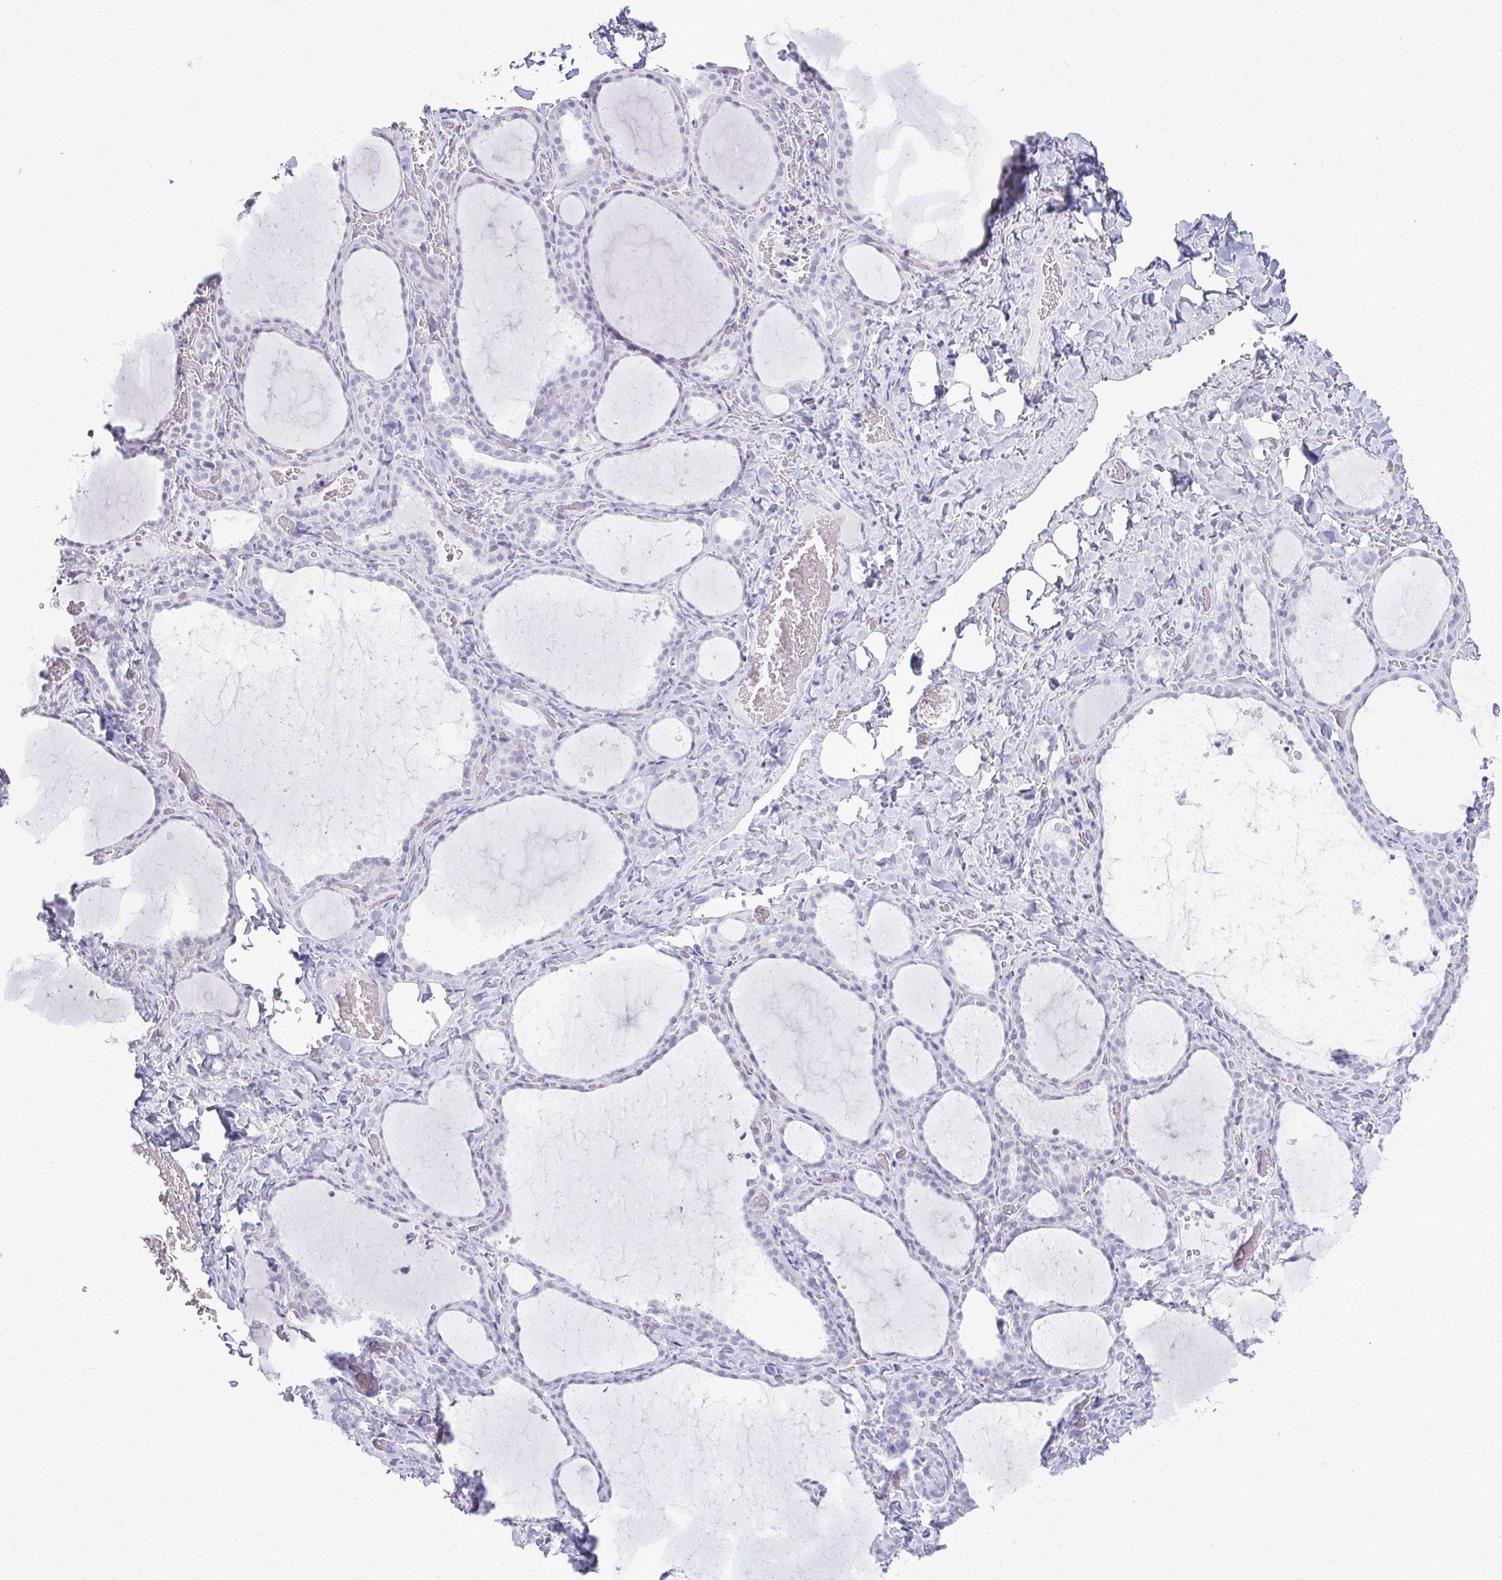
{"staining": {"intensity": "negative", "quantity": "none", "location": "none"}, "tissue": "thyroid gland", "cell_type": "Glandular cells", "image_type": "normal", "snomed": [{"axis": "morphology", "description": "Normal tissue, NOS"}, {"axis": "topography", "description": "Thyroid gland"}], "caption": "This image is of unremarkable thyroid gland stained with immunohistochemistry (IHC) to label a protein in brown with the nuclei are counter-stained blue. There is no expression in glandular cells. (DAB immunohistochemistry with hematoxylin counter stain).", "gene": "KRT5", "patient": {"sex": "female", "age": 22}}